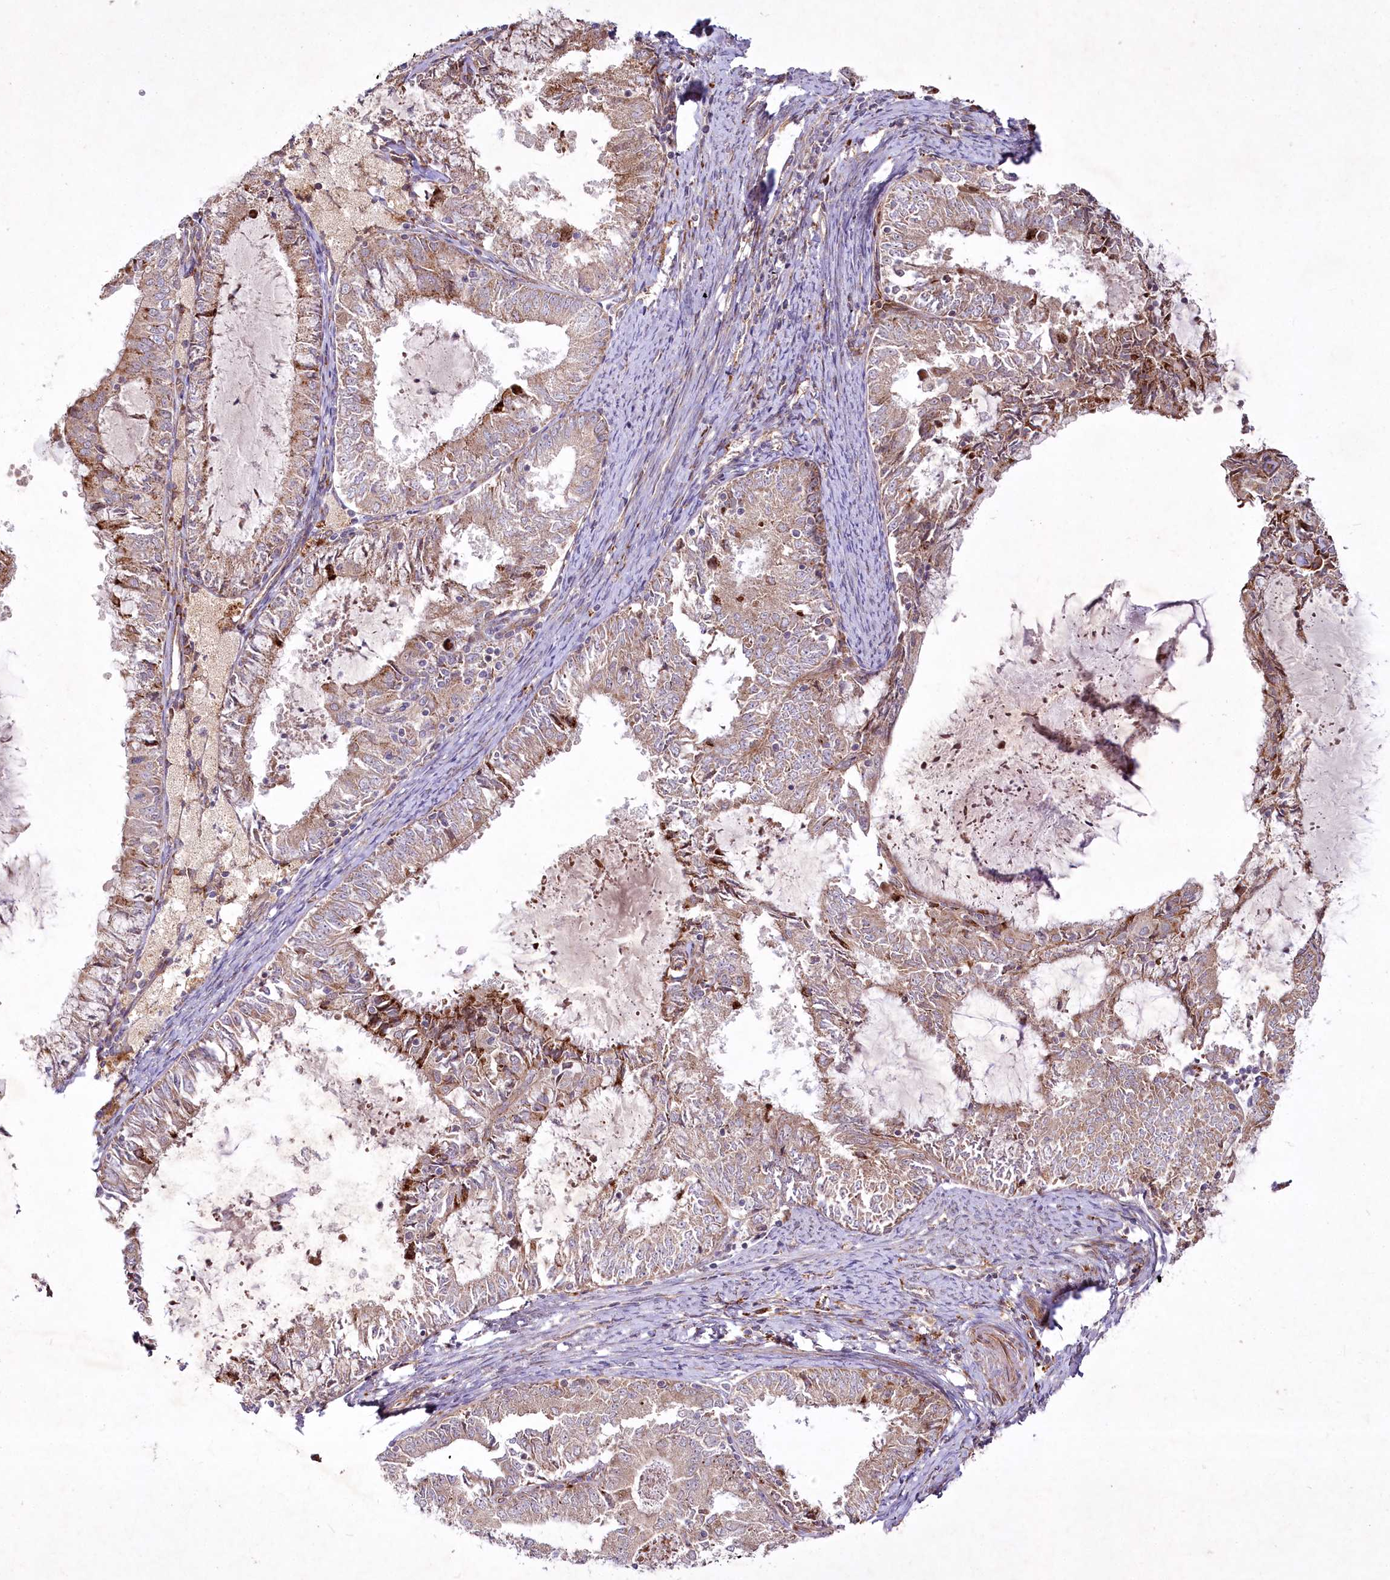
{"staining": {"intensity": "moderate", "quantity": "25%-75%", "location": "cytoplasmic/membranous"}, "tissue": "endometrial cancer", "cell_type": "Tumor cells", "image_type": "cancer", "snomed": [{"axis": "morphology", "description": "Adenocarcinoma, NOS"}, {"axis": "topography", "description": "Endometrium"}], "caption": "A histopathology image of human endometrial adenocarcinoma stained for a protein shows moderate cytoplasmic/membranous brown staining in tumor cells.", "gene": "PSTK", "patient": {"sex": "female", "age": 57}}